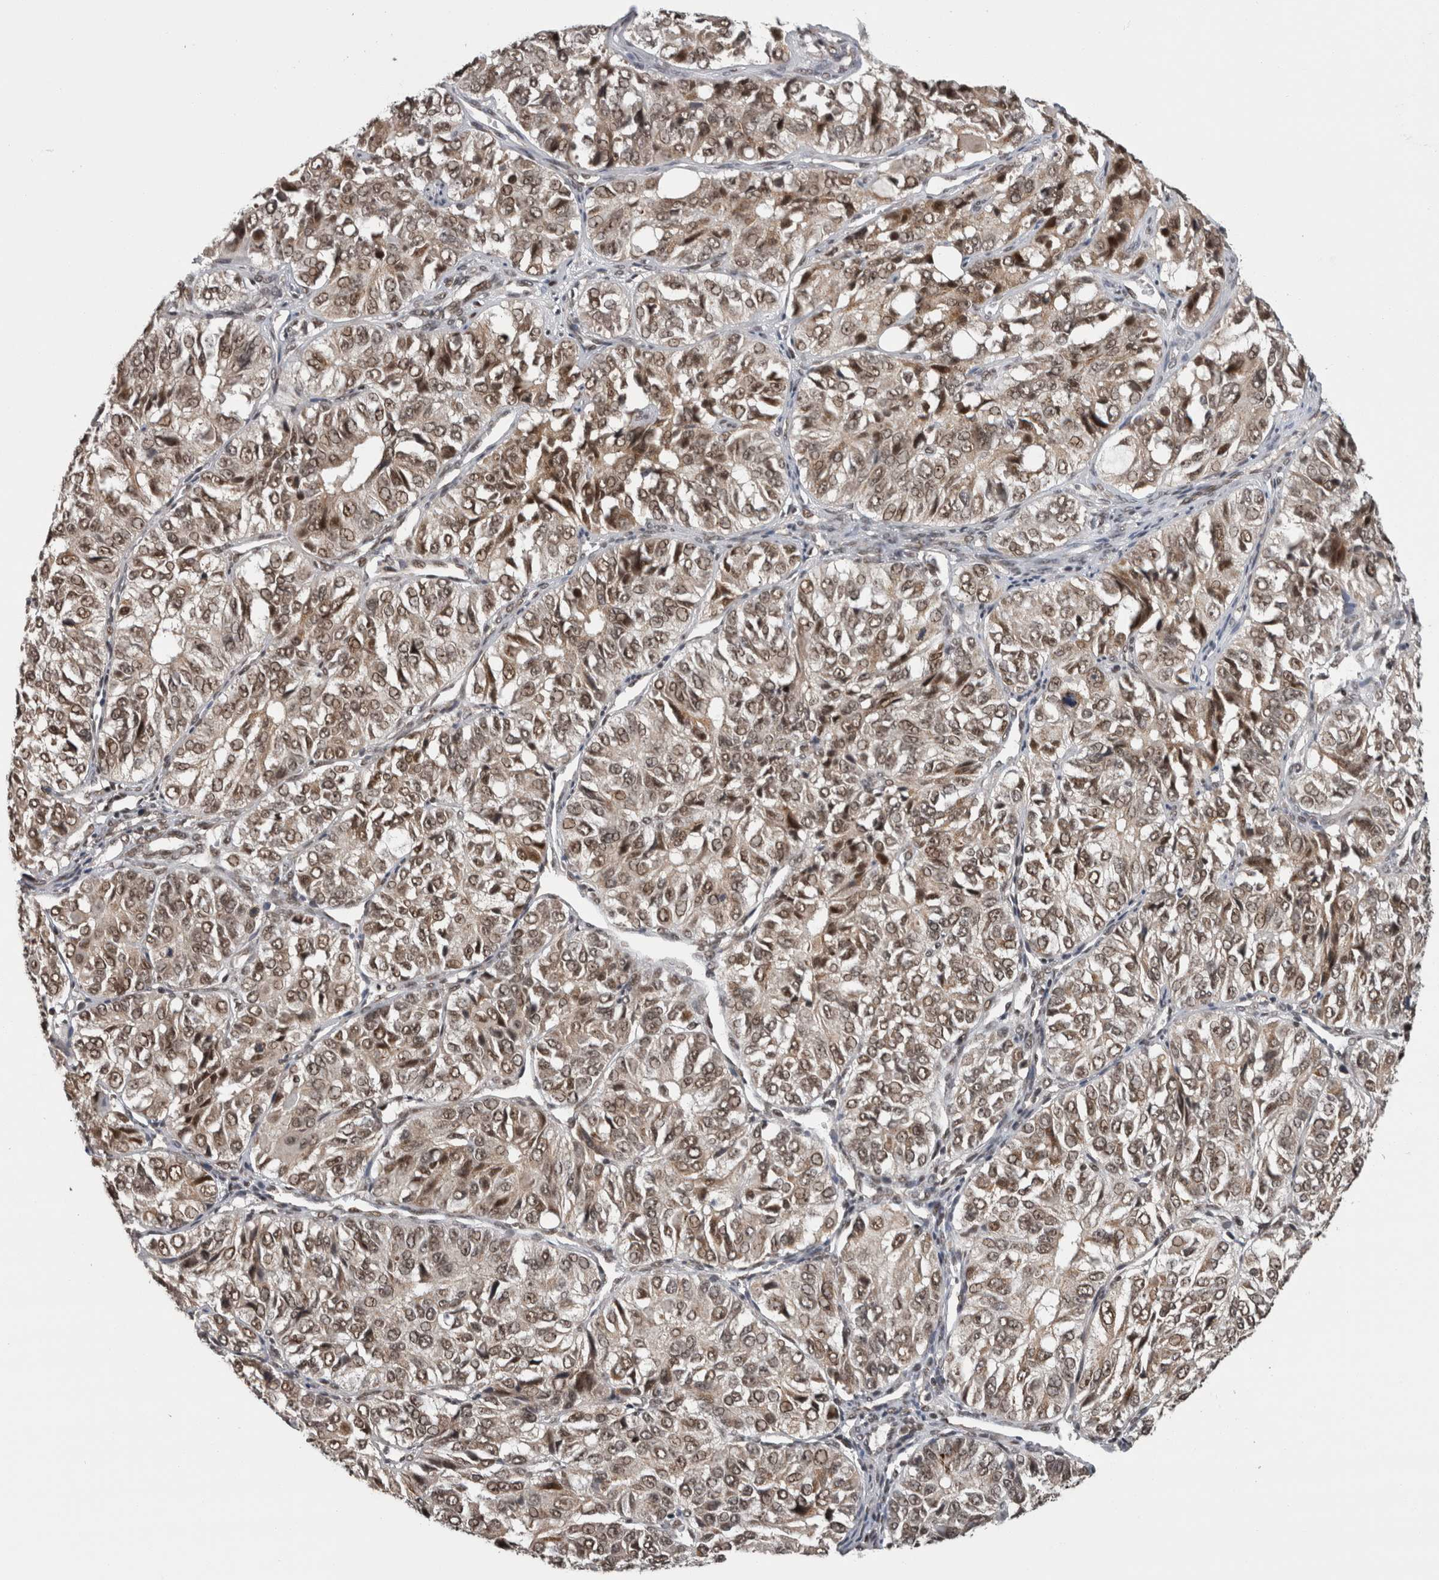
{"staining": {"intensity": "weak", "quantity": ">75%", "location": "nuclear"}, "tissue": "ovarian cancer", "cell_type": "Tumor cells", "image_type": "cancer", "snomed": [{"axis": "morphology", "description": "Carcinoma, endometroid"}, {"axis": "topography", "description": "Ovary"}], "caption": "Ovarian cancer stained for a protein (brown) displays weak nuclear positive staining in approximately >75% of tumor cells.", "gene": "CPSF2", "patient": {"sex": "female", "age": 51}}